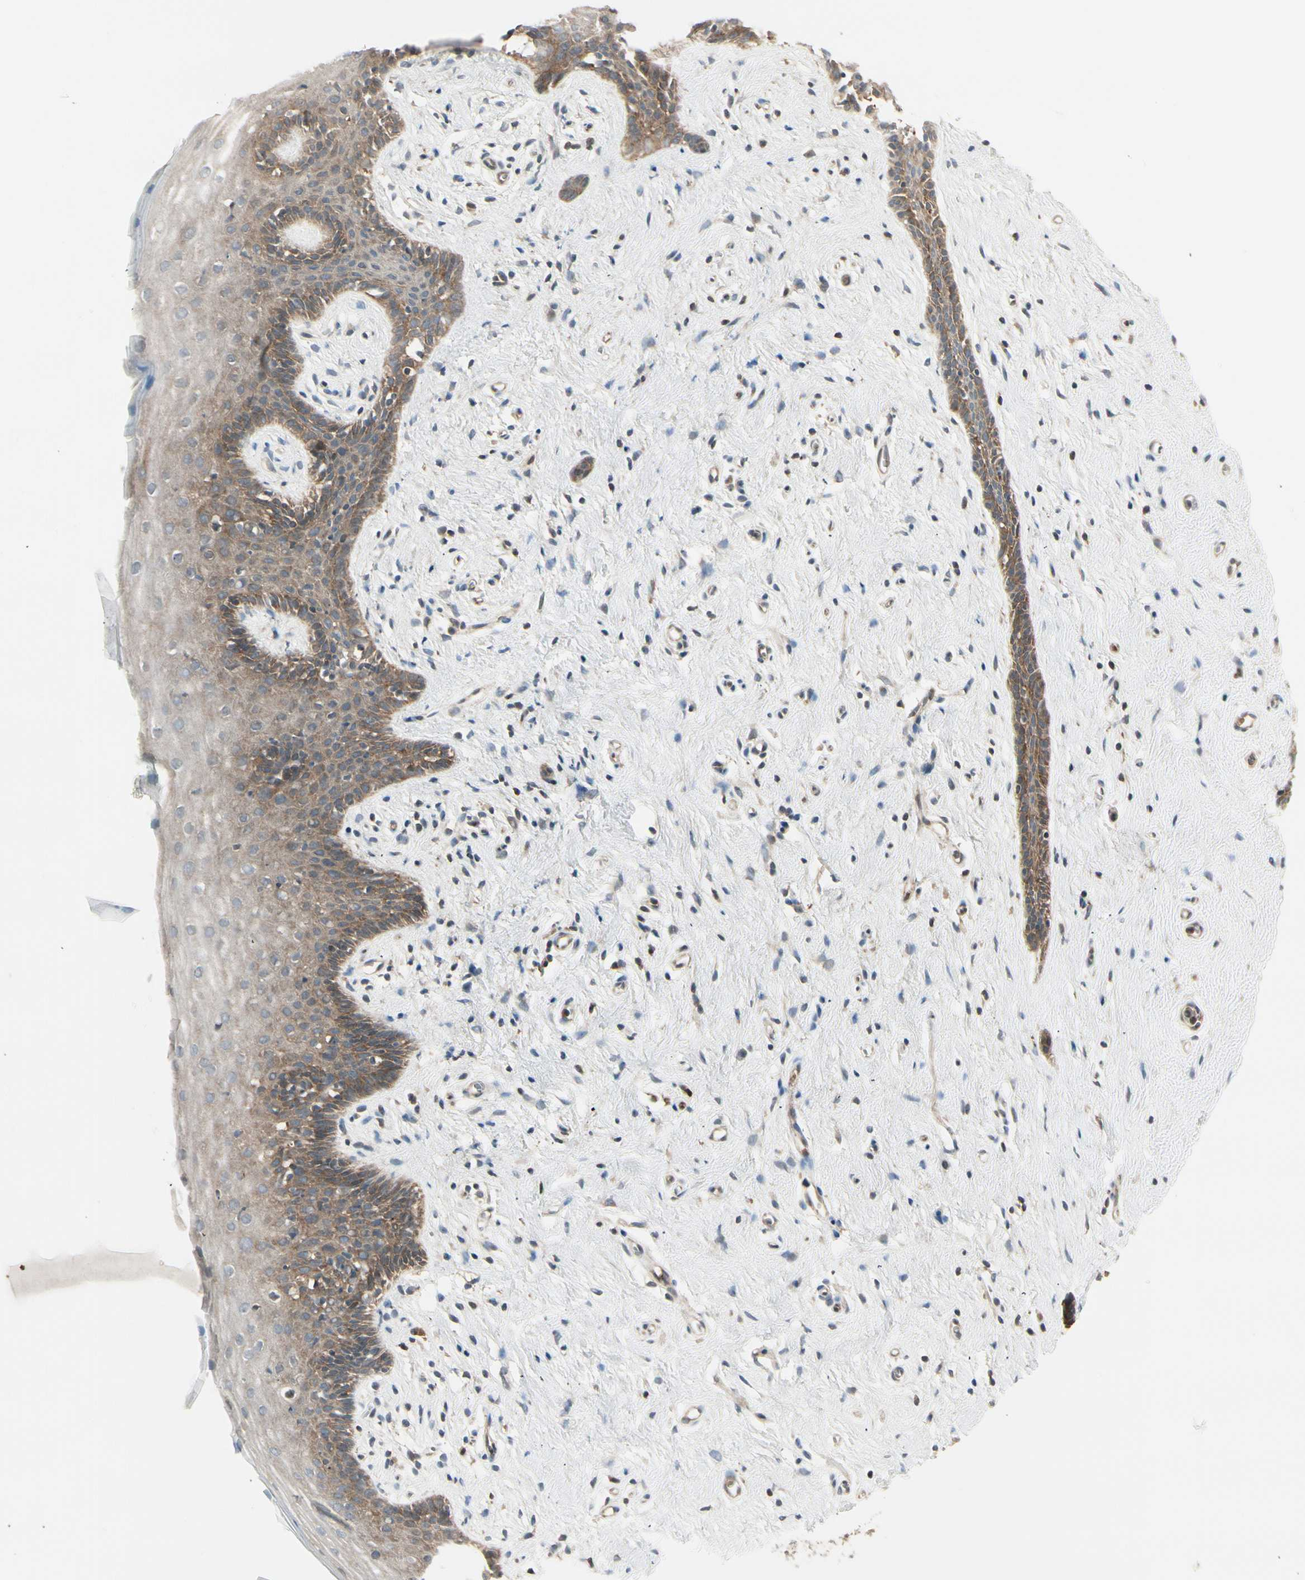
{"staining": {"intensity": "moderate", "quantity": ">75%", "location": "cytoplasmic/membranous"}, "tissue": "vagina", "cell_type": "Squamous epithelial cells", "image_type": "normal", "snomed": [{"axis": "morphology", "description": "Normal tissue, NOS"}, {"axis": "topography", "description": "Vagina"}], "caption": "Normal vagina displays moderate cytoplasmic/membranous staining in approximately >75% of squamous epithelial cells, visualized by immunohistochemistry.", "gene": "OXSR1", "patient": {"sex": "female", "age": 44}}